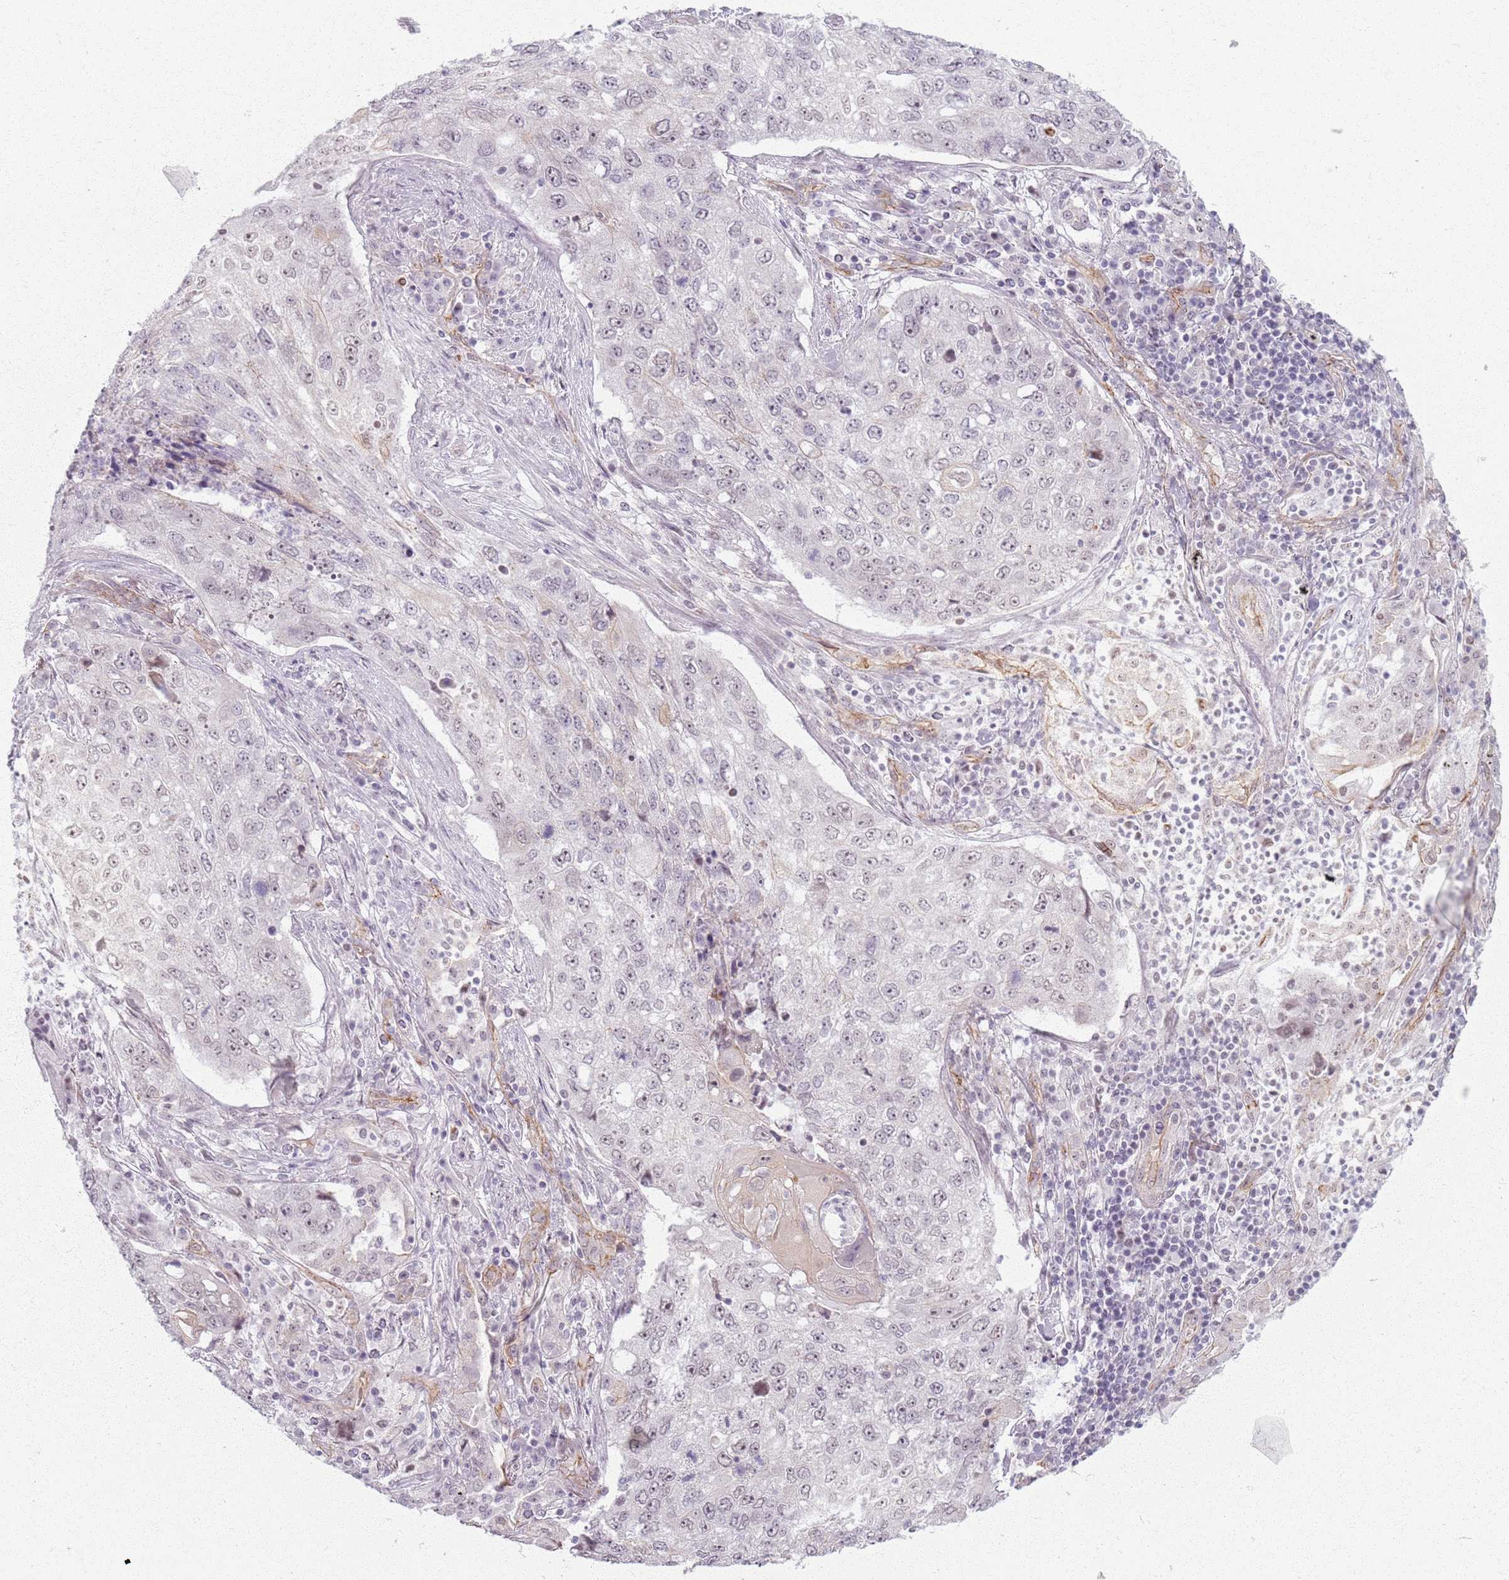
{"staining": {"intensity": "negative", "quantity": "none", "location": "none"}, "tissue": "lung cancer", "cell_type": "Tumor cells", "image_type": "cancer", "snomed": [{"axis": "morphology", "description": "Squamous cell carcinoma, NOS"}, {"axis": "topography", "description": "Lung"}], "caption": "A photomicrograph of squamous cell carcinoma (lung) stained for a protein displays no brown staining in tumor cells. The staining is performed using DAB (3,3'-diaminobenzidine) brown chromogen with nuclei counter-stained in using hematoxylin.", "gene": "KCNA5", "patient": {"sex": "female", "age": 63}}